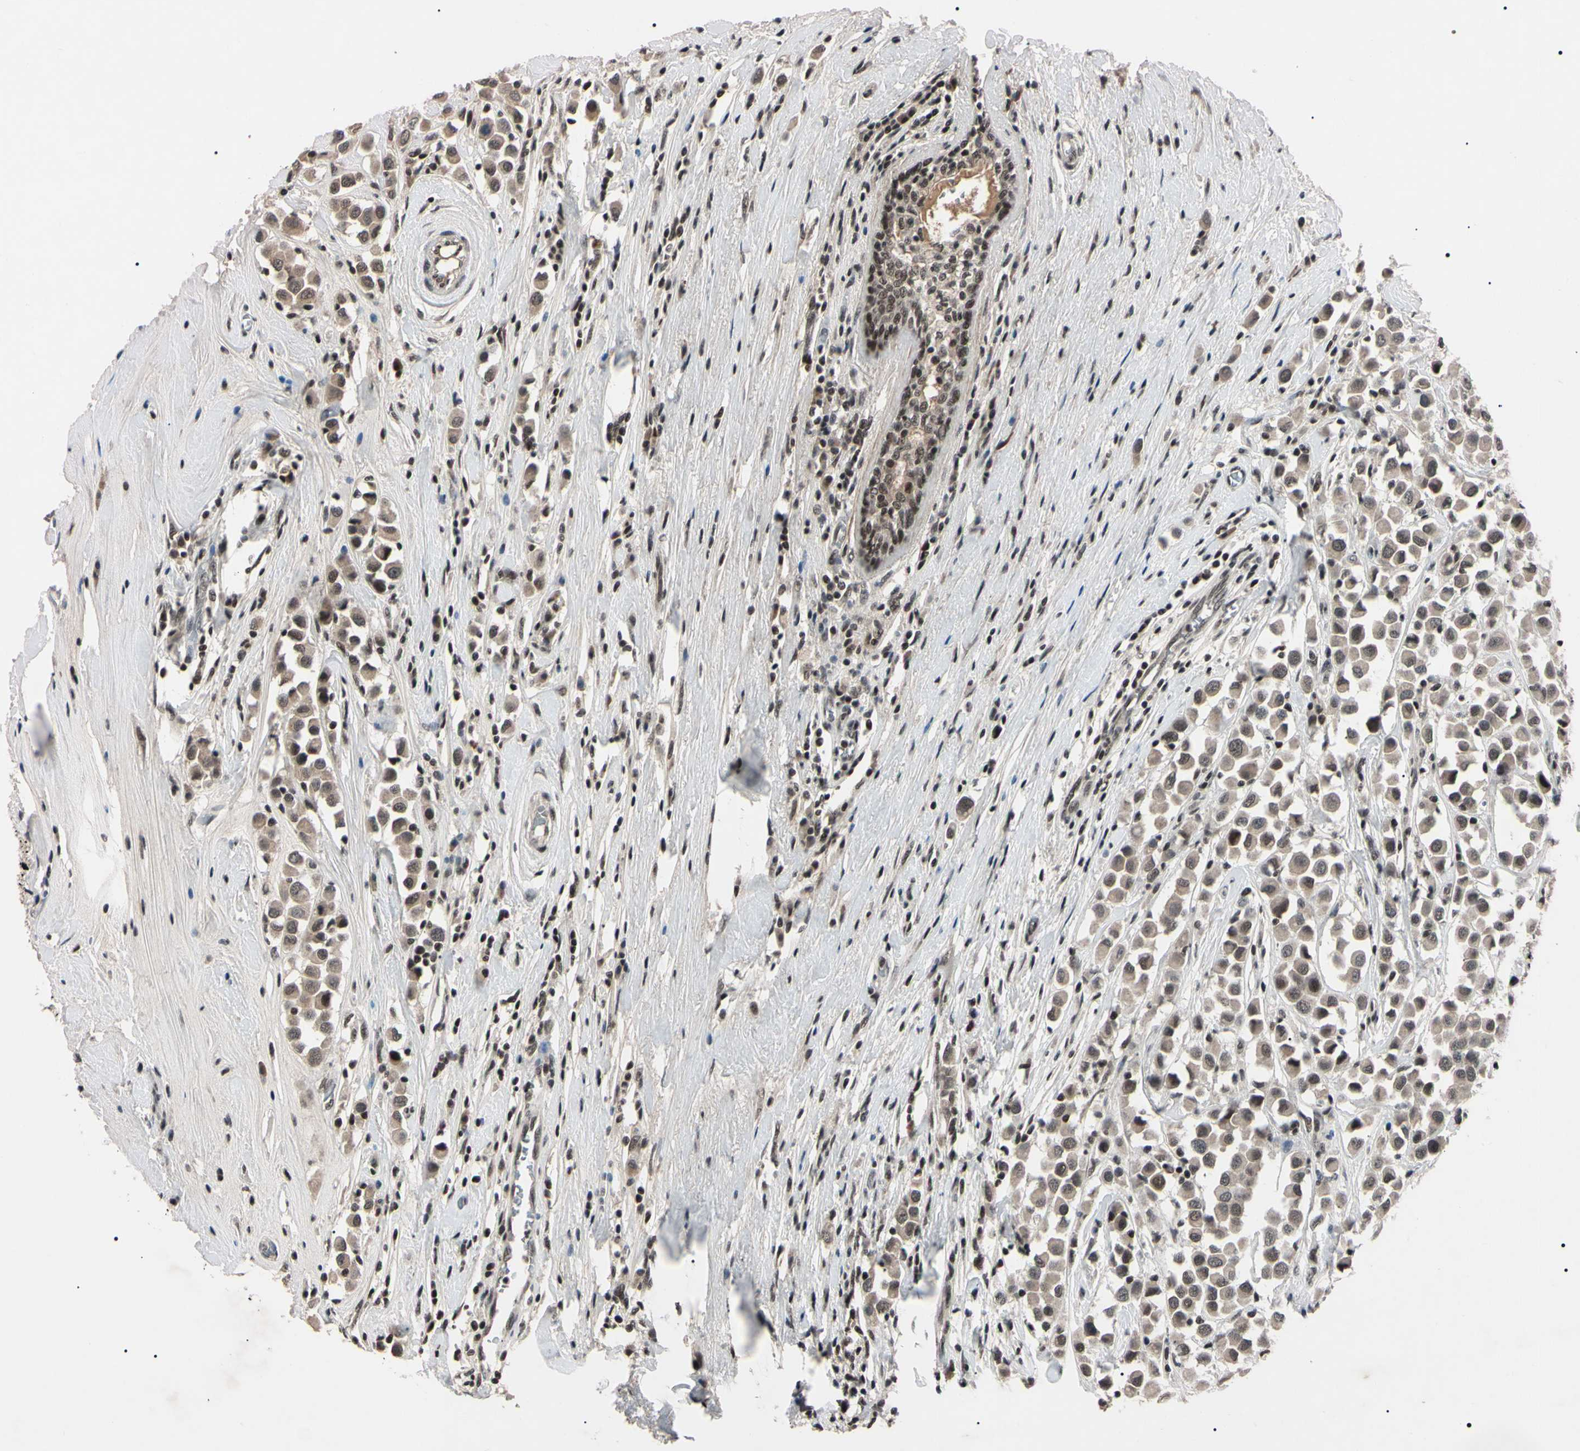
{"staining": {"intensity": "weak", "quantity": "25%-75%", "location": "cytoplasmic/membranous,nuclear"}, "tissue": "breast cancer", "cell_type": "Tumor cells", "image_type": "cancer", "snomed": [{"axis": "morphology", "description": "Duct carcinoma"}, {"axis": "topography", "description": "Breast"}], "caption": "This micrograph reveals breast cancer stained with immunohistochemistry to label a protein in brown. The cytoplasmic/membranous and nuclear of tumor cells show weak positivity for the protein. Nuclei are counter-stained blue.", "gene": "YY1", "patient": {"sex": "female", "age": 61}}